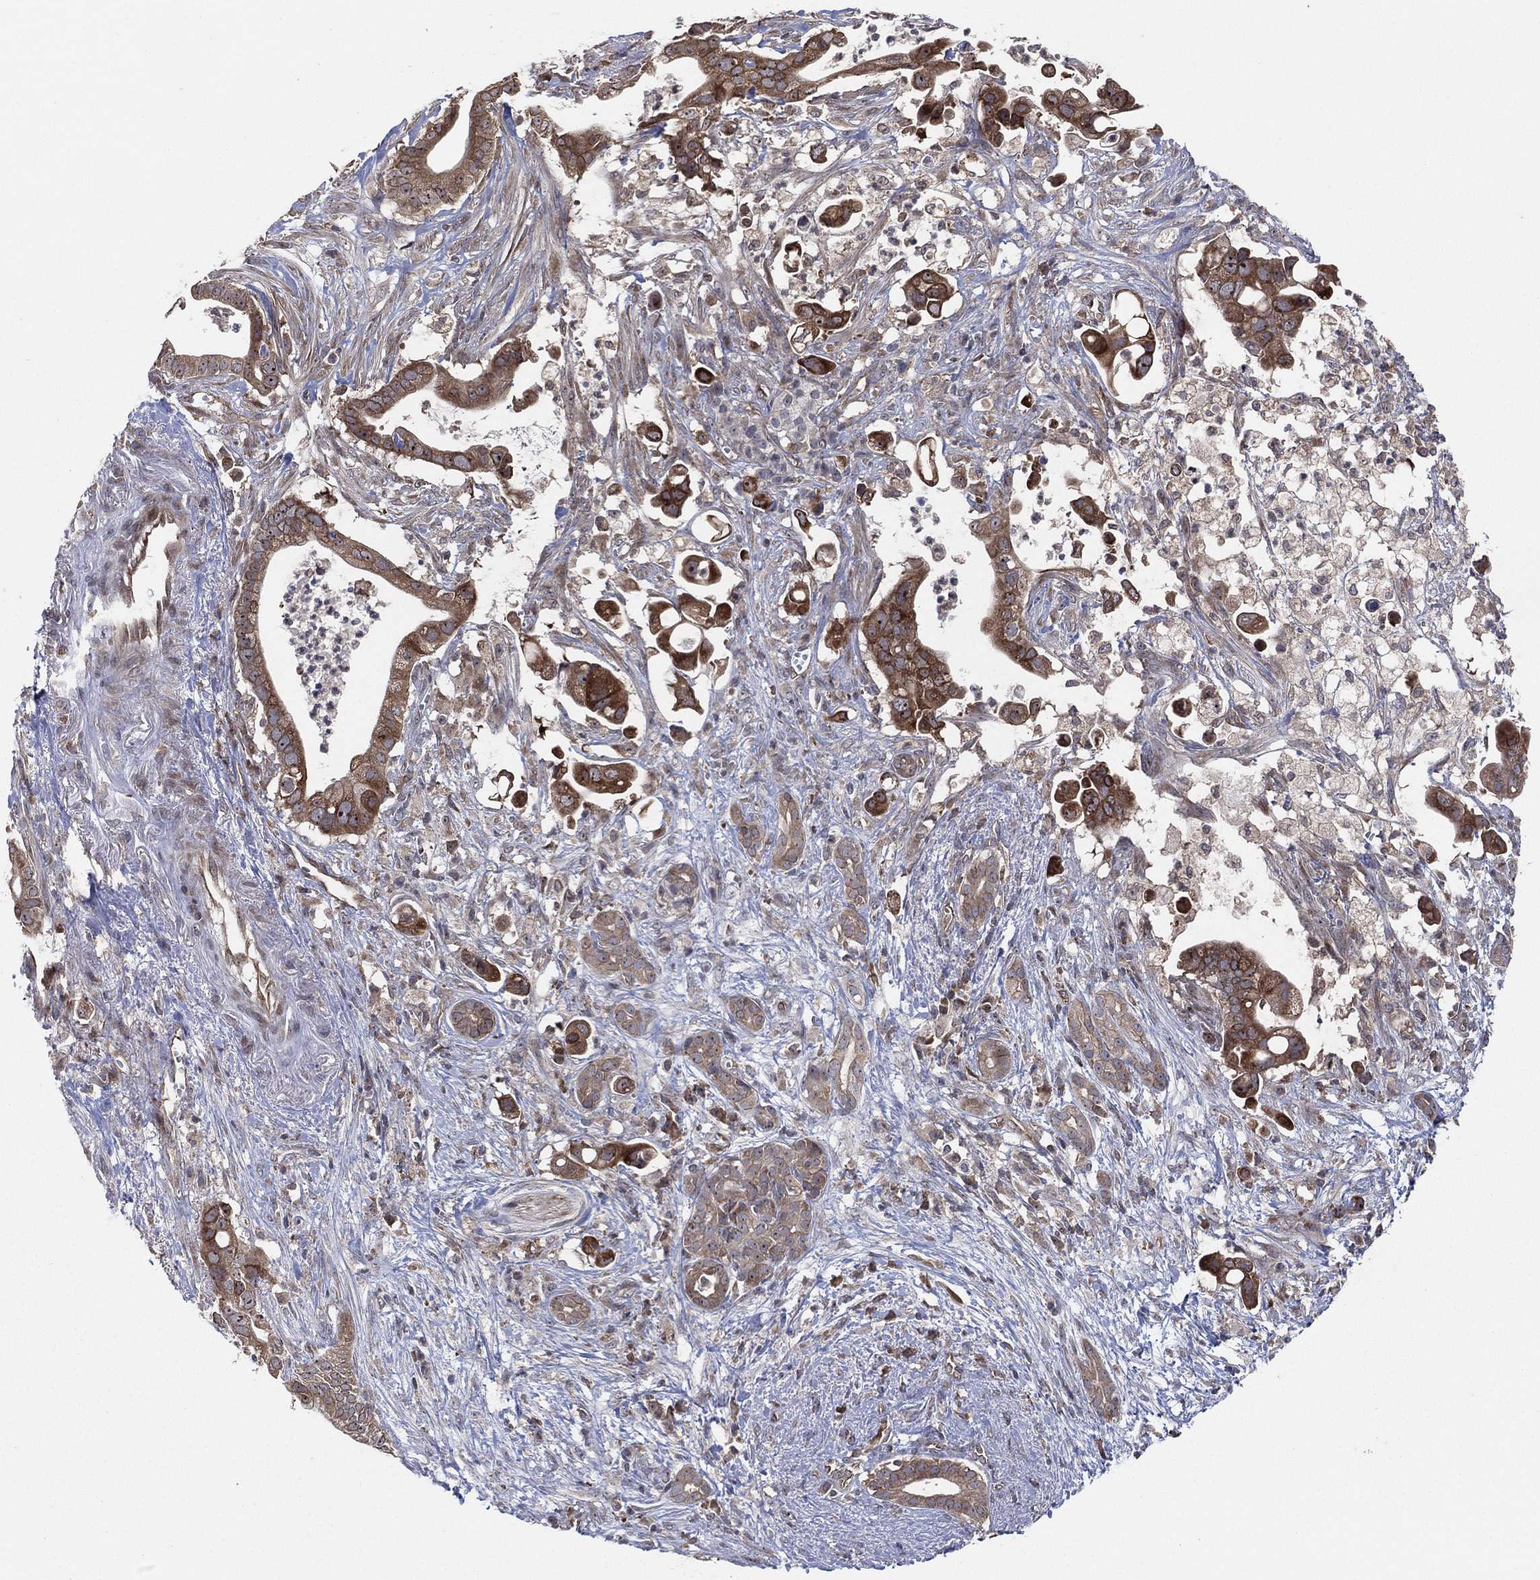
{"staining": {"intensity": "strong", "quantity": "25%-75%", "location": "cytoplasmic/membranous"}, "tissue": "pancreatic cancer", "cell_type": "Tumor cells", "image_type": "cancer", "snomed": [{"axis": "morphology", "description": "Adenocarcinoma, NOS"}, {"axis": "topography", "description": "Pancreas"}], "caption": "This histopathology image demonstrates immunohistochemistry staining of pancreatic cancer, with high strong cytoplasmic/membranous positivity in about 25%-75% of tumor cells.", "gene": "TMCO1", "patient": {"sex": "male", "age": 61}}